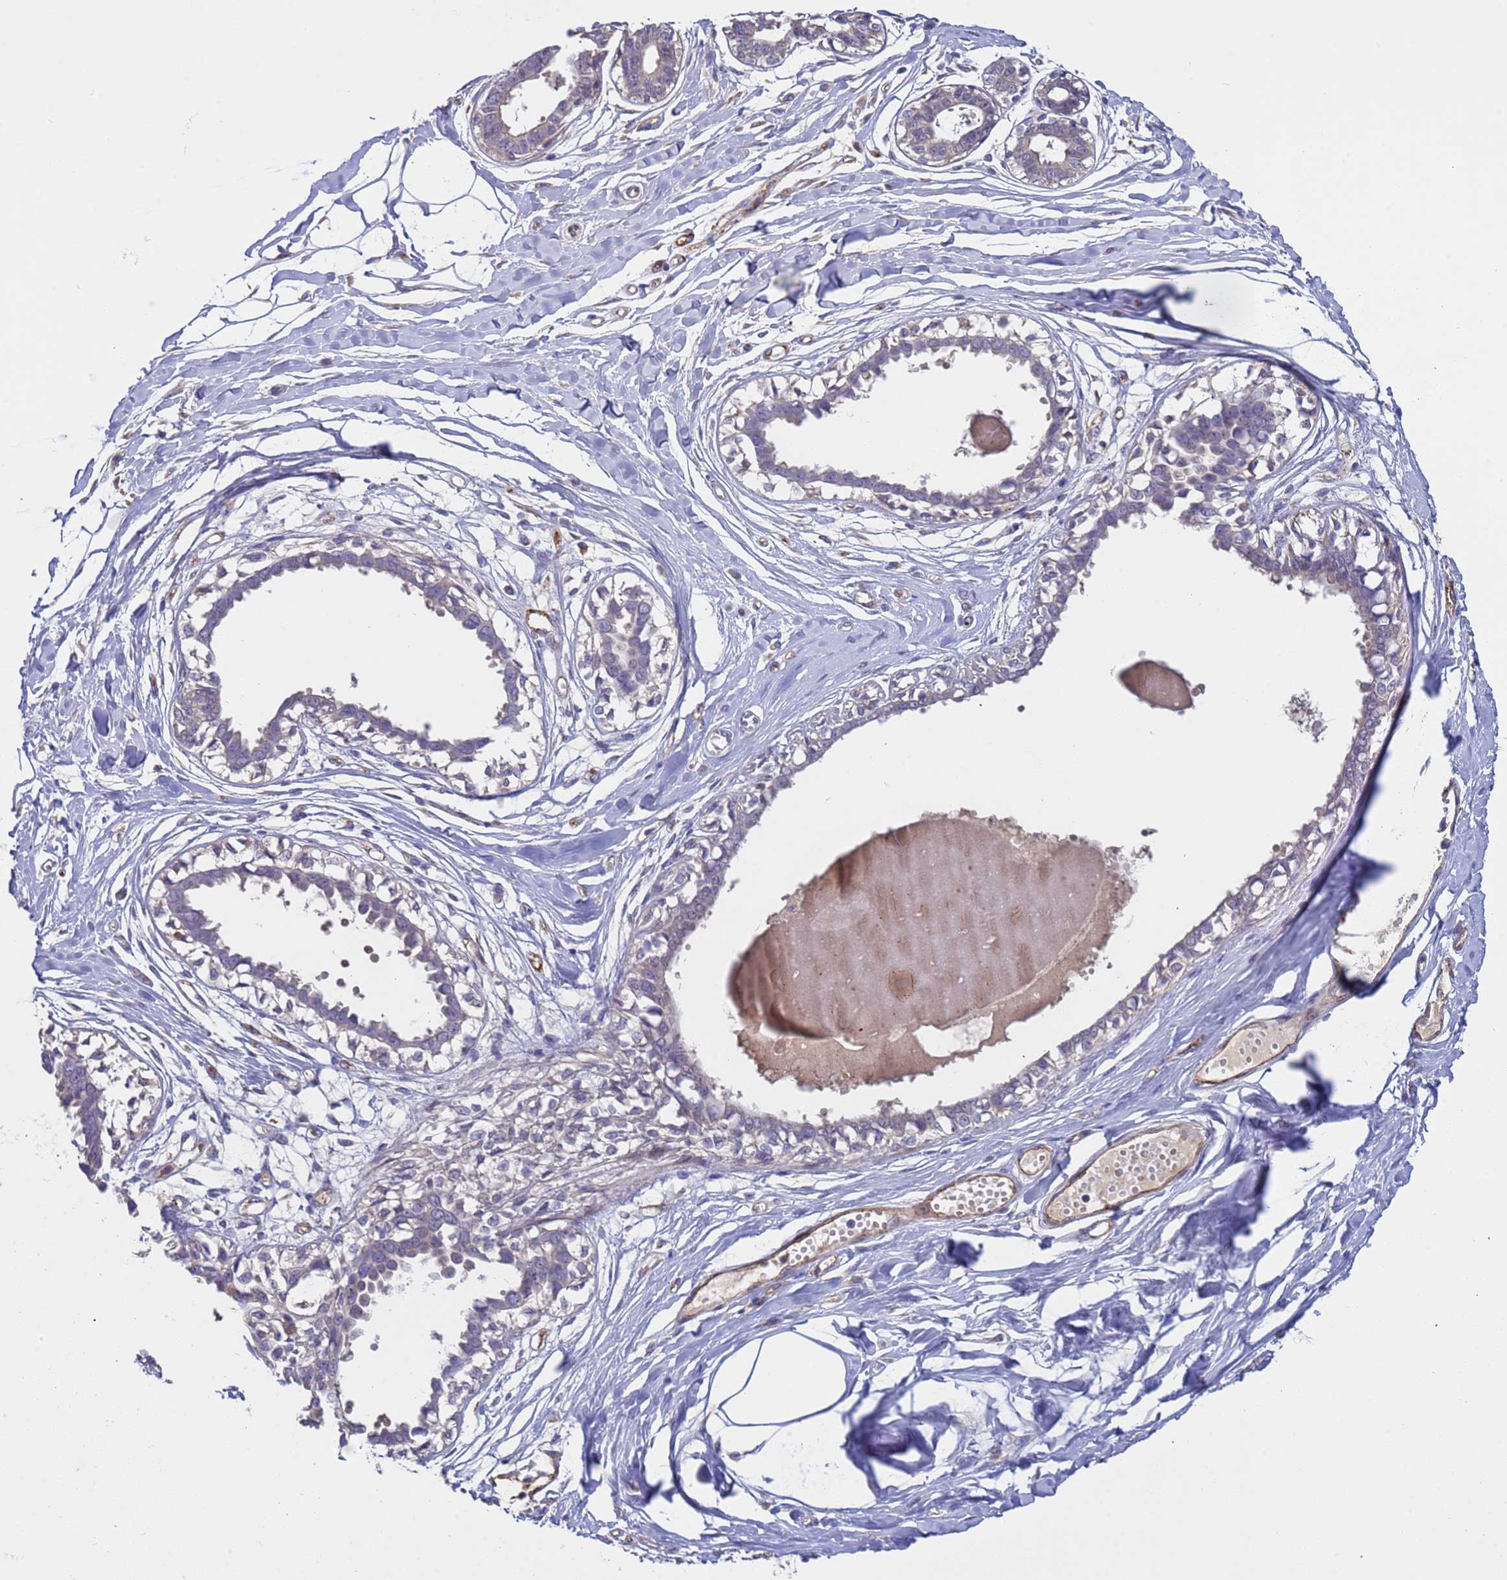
{"staining": {"intensity": "negative", "quantity": "none", "location": "none"}, "tissue": "breast", "cell_type": "Adipocytes", "image_type": "normal", "snomed": [{"axis": "morphology", "description": "Normal tissue, NOS"}, {"axis": "topography", "description": "Breast"}], "caption": "This is an immunohistochemistry micrograph of normal breast. There is no positivity in adipocytes.", "gene": "ZNF248", "patient": {"sex": "female", "age": 45}}